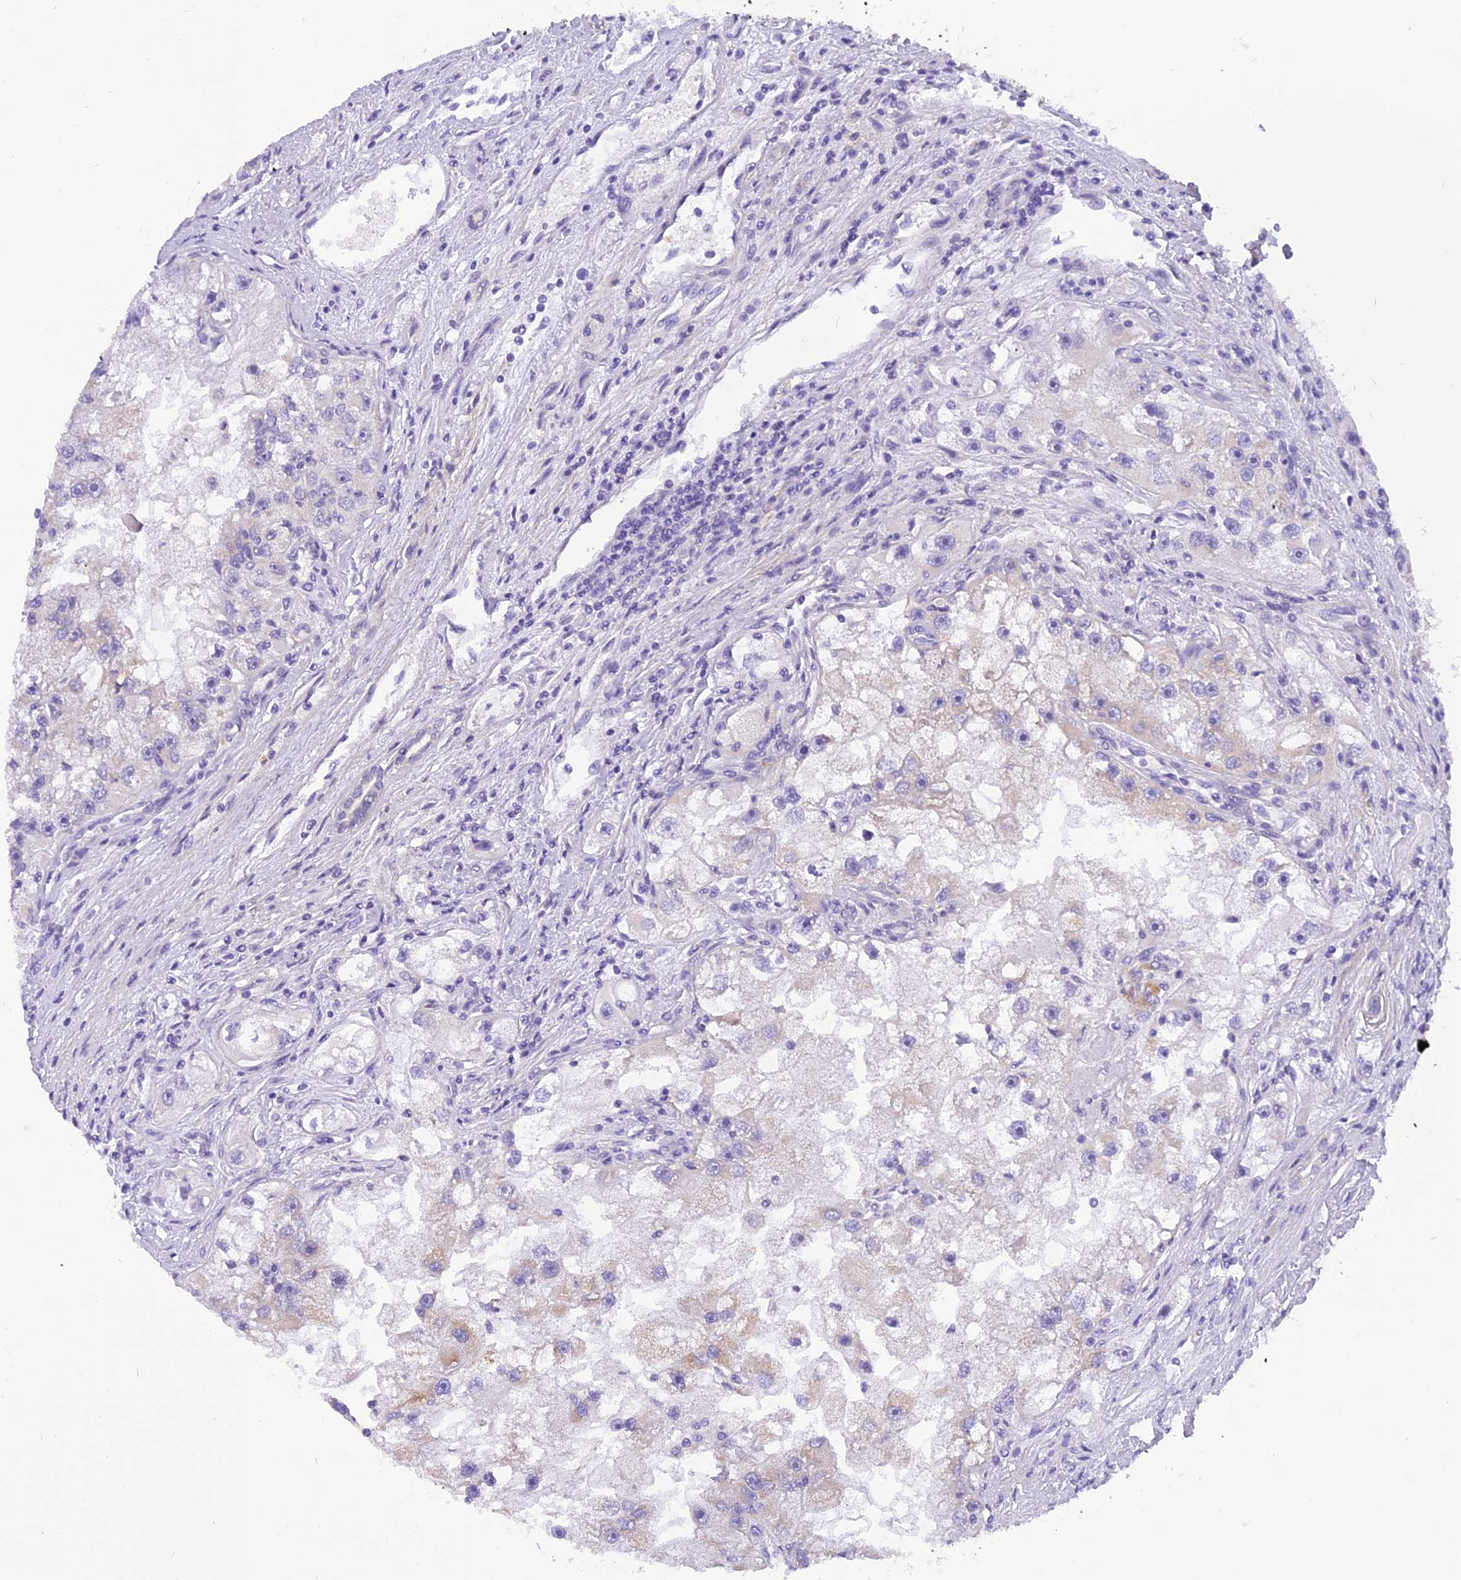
{"staining": {"intensity": "negative", "quantity": "none", "location": "none"}, "tissue": "renal cancer", "cell_type": "Tumor cells", "image_type": "cancer", "snomed": [{"axis": "morphology", "description": "Adenocarcinoma, NOS"}, {"axis": "topography", "description": "Kidney"}], "caption": "Tumor cells are negative for brown protein staining in renal cancer (adenocarcinoma).", "gene": "TRIM3", "patient": {"sex": "male", "age": 63}}